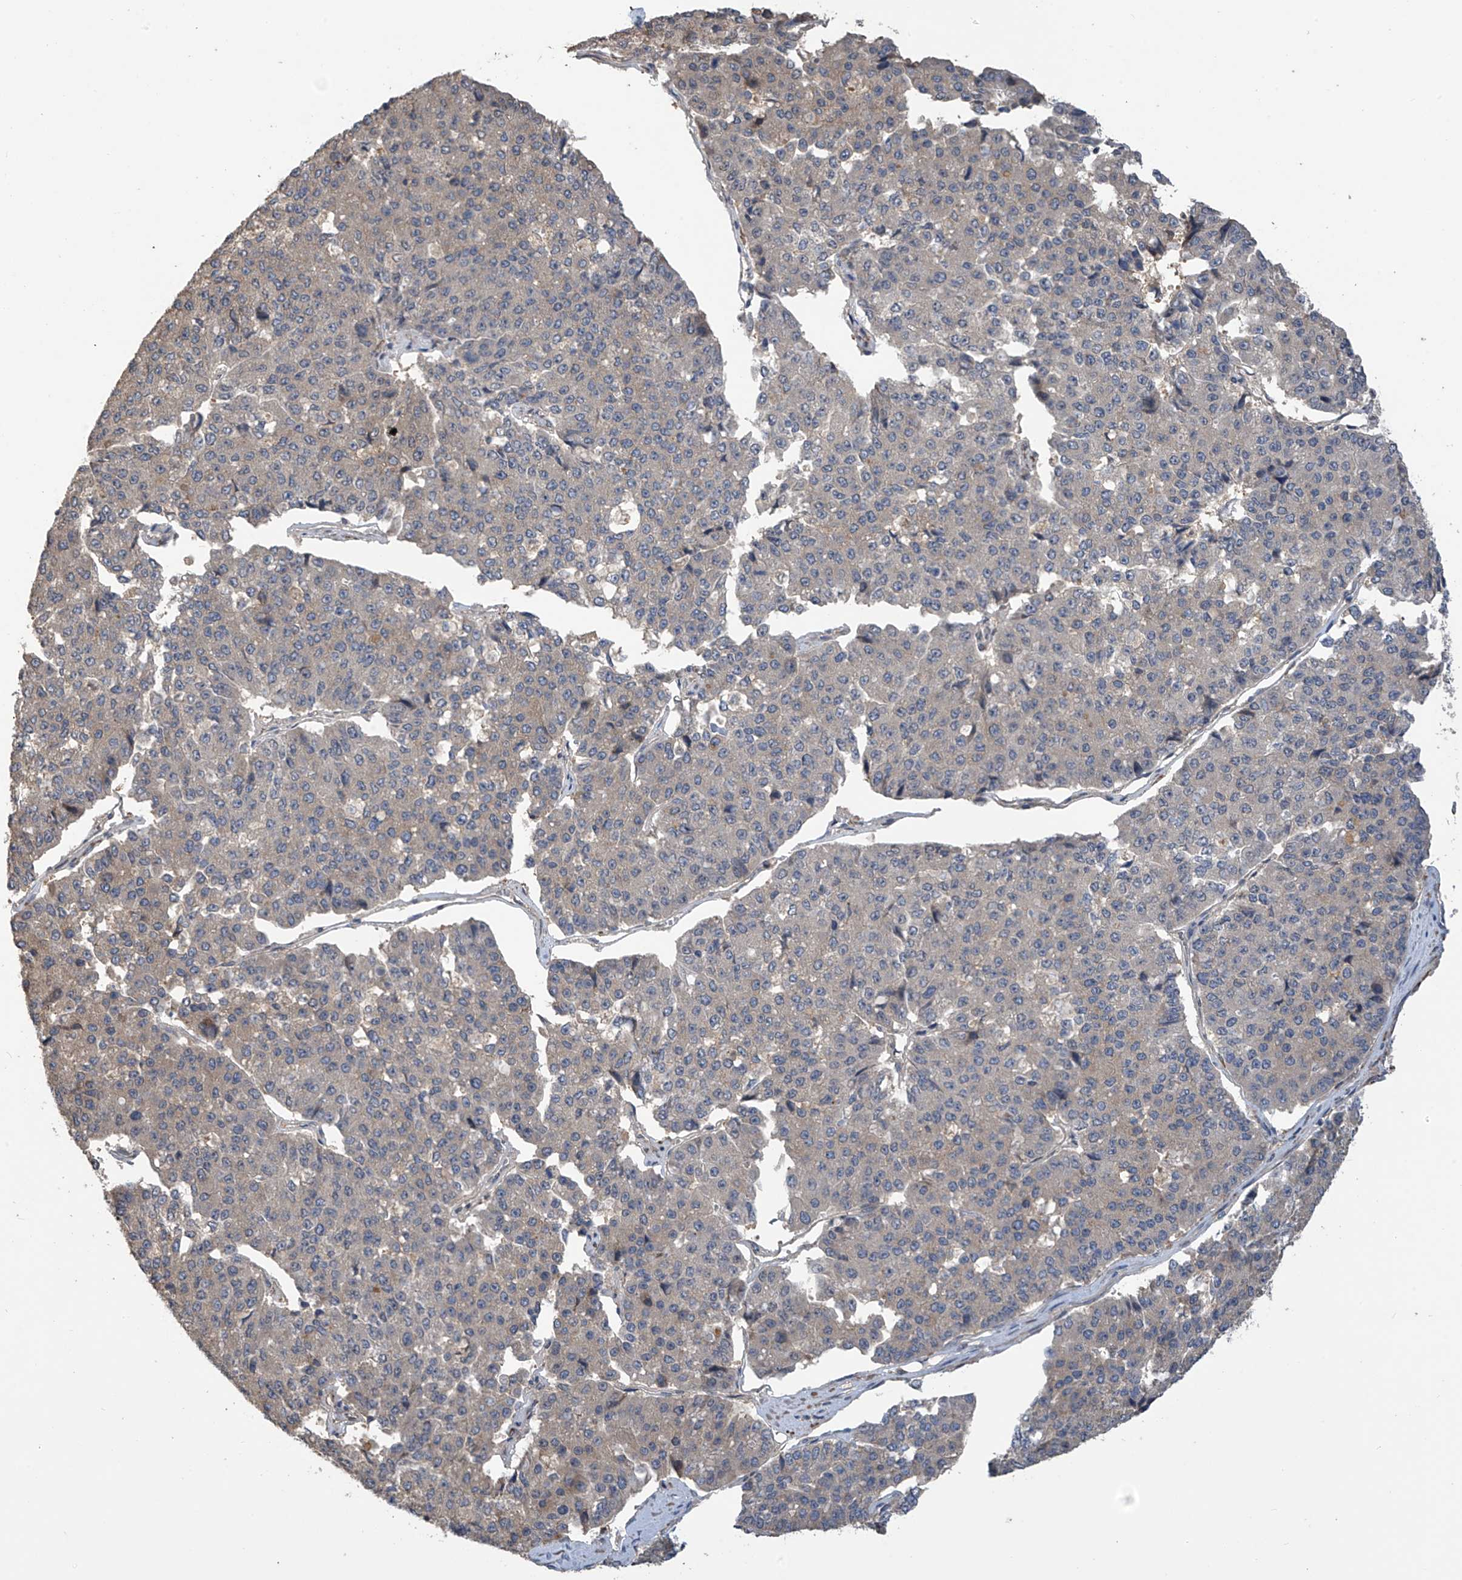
{"staining": {"intensity": "negative", "quantity": "none", "location": "none"}, "tissue": "pancreatic cancer", "cell_type": "Tumor cells", "image_type": "cancer", "snomed": [{"axis": "morphology", "description": "Adenocarcinoma, NOS"}, {"axis": "topography", "description": "Pancreas"}], "caption": "Histopathology image shows no significant protein expression in tumor cells of adenocarcinoma (pancreatic).", "gene": "PHACTR4", "patient": {"sex": "male", "age": 50}}